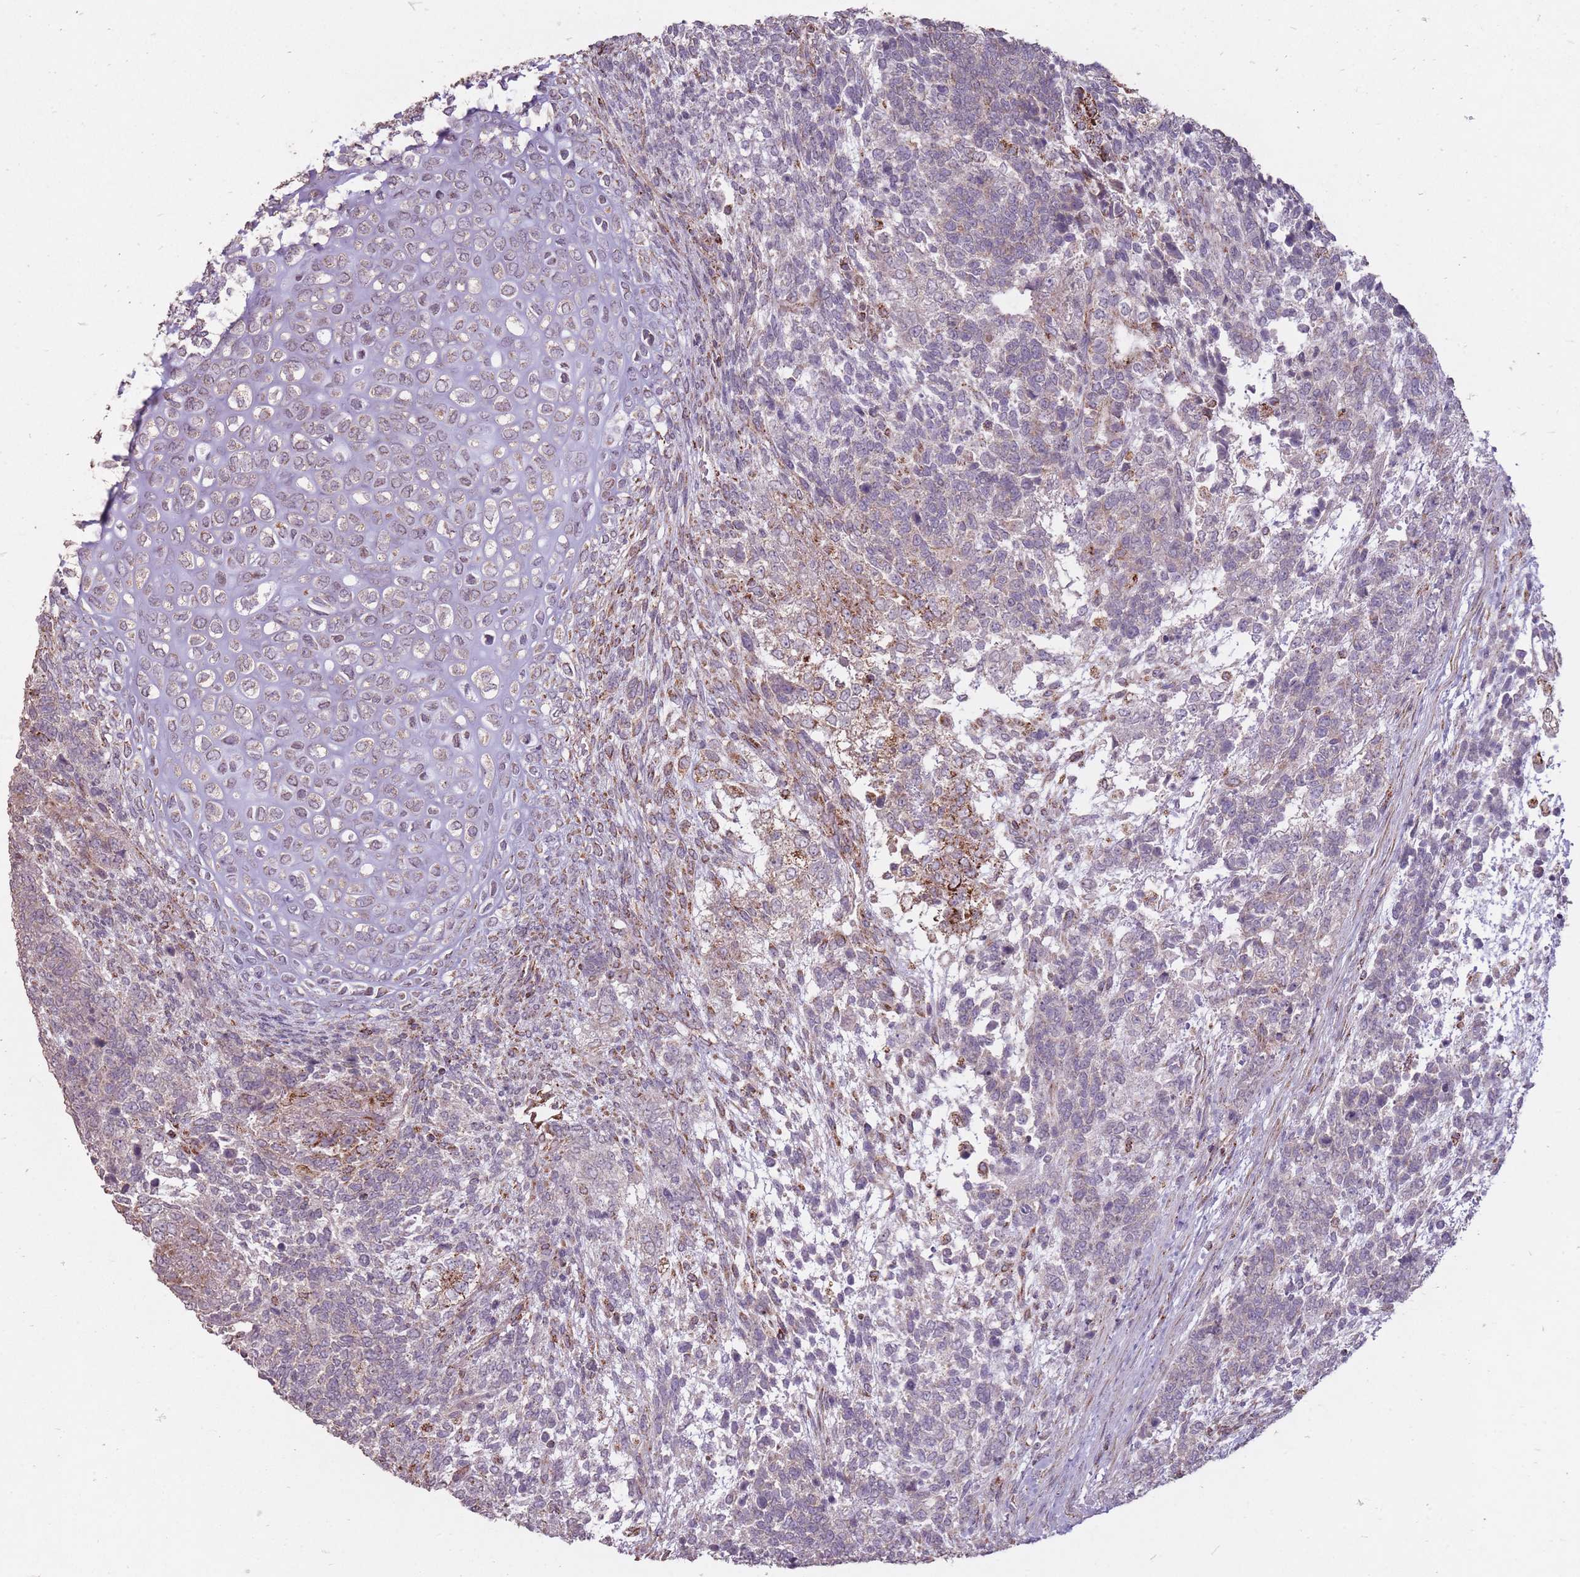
{"staining": {"intensity": "moderate", "quantity": "<25%", "location": "cytoplasmic/membranous"}, "tissue": "testis cancer", "cell_type": "Tumor cells", "image_type": "cancer", "snomed": [{"axis": "morphology", "description": "Carcinoma, Embryonal, NOS"}, {"axis": "topography", "description": "Testis"}], "caption": "Tumor cells display low levels of moderate cytoplasmic/membranous positivity in about <25% of cells in testis cancer (embryonal carcinoma). (brown staining indicates protein expression, while blue staining denotes nuclei).", "gene": "CNOT8", "patient": {"sex": "male", "age": 23}}